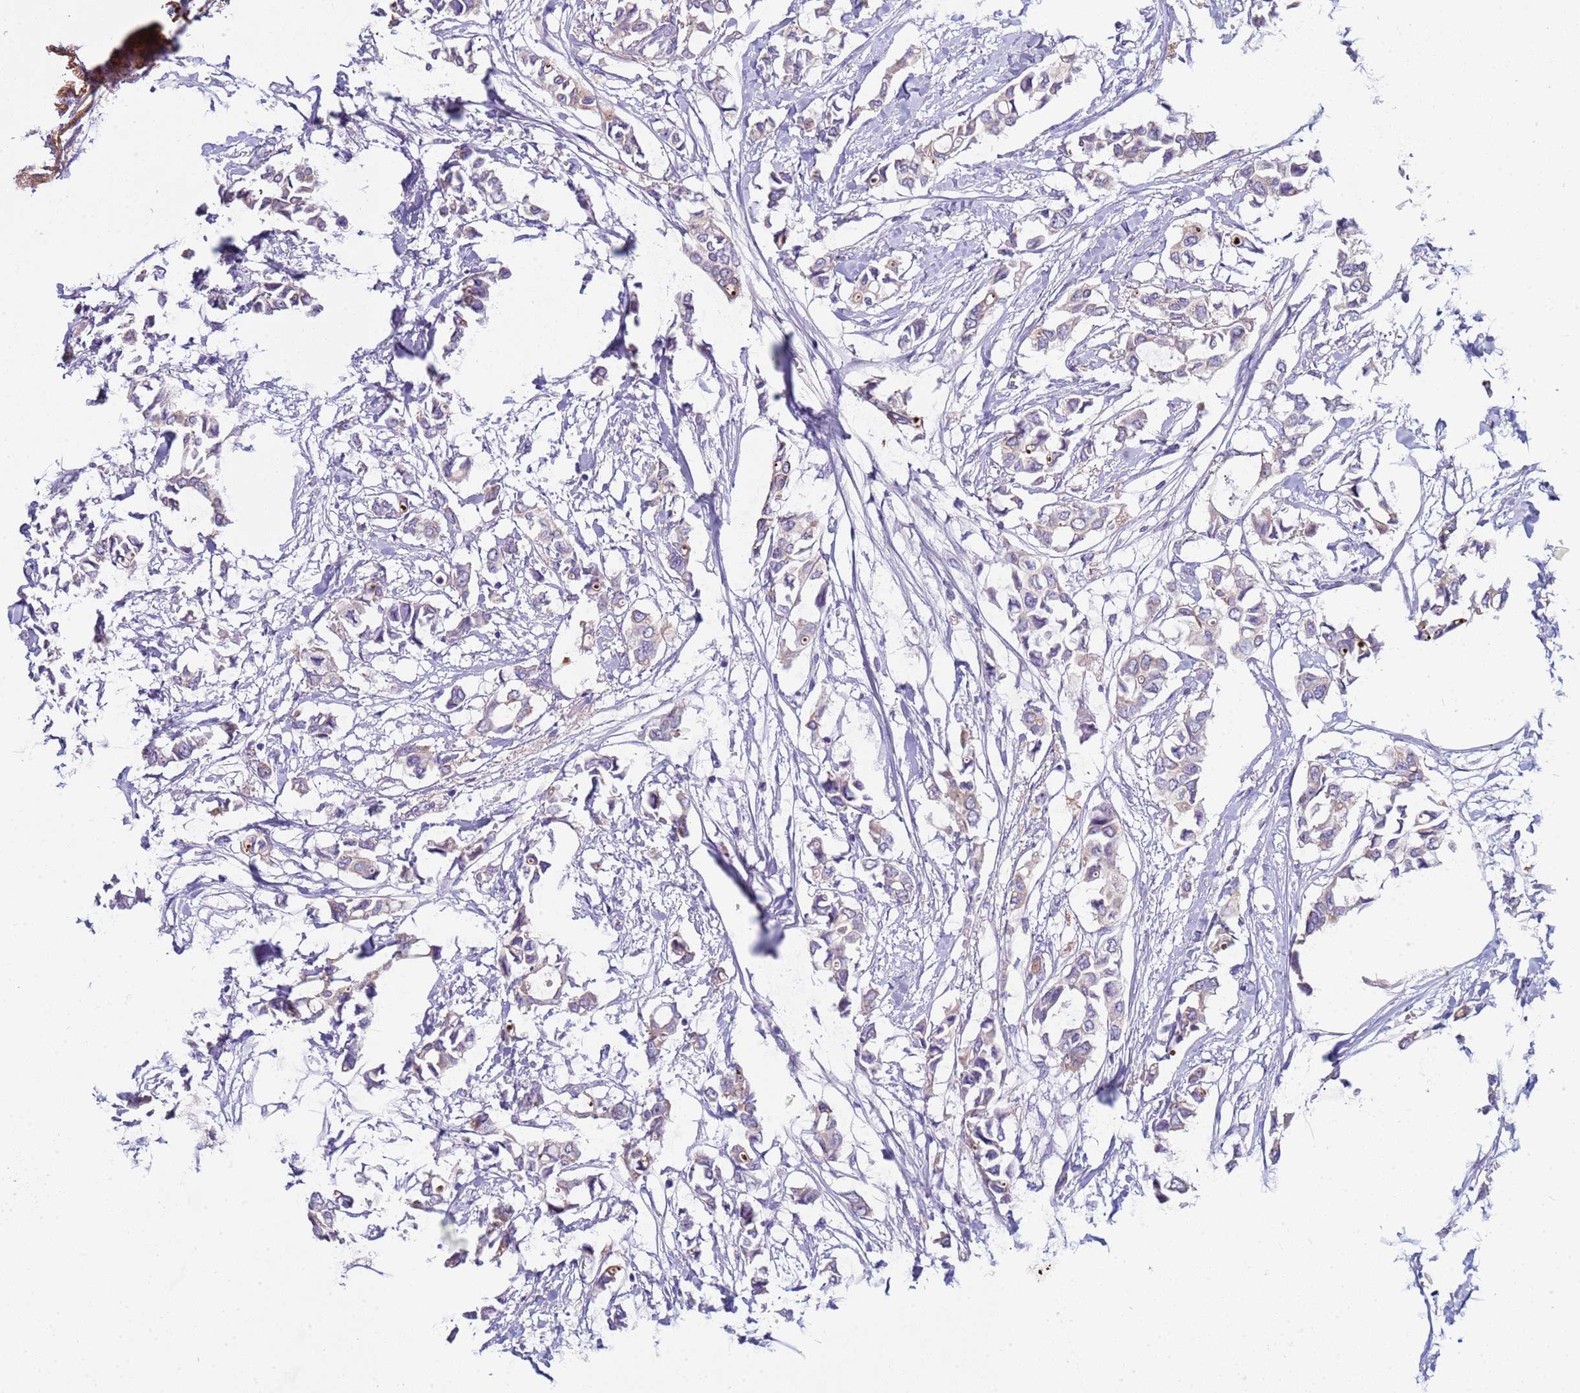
{"staining": {"intensity": "weak", "quantity": "<25%", "location": "cytoplasmic/membranous"}, "tissue": "breast cancer", "cell_type": "Tumor cells", "image_type": "cancer", "snomed": [{"axis": "morphology", "description": "Duct carcinoma"}, {"axis": "topography", "description": "Breast"}], "caption": "IHC photomicrograph of neoplastic tissue: breast cancer (infiltrating ductal carcinoma) stained with DAB demonstrates no significant protein positivity in tumor cells. (DAB (3,3'-diaminobenzidine) immunohistochemistry with hematoxylin counter stain).", "gene": "TRIM51", "patient": {"sex": "female", "age": 41}}